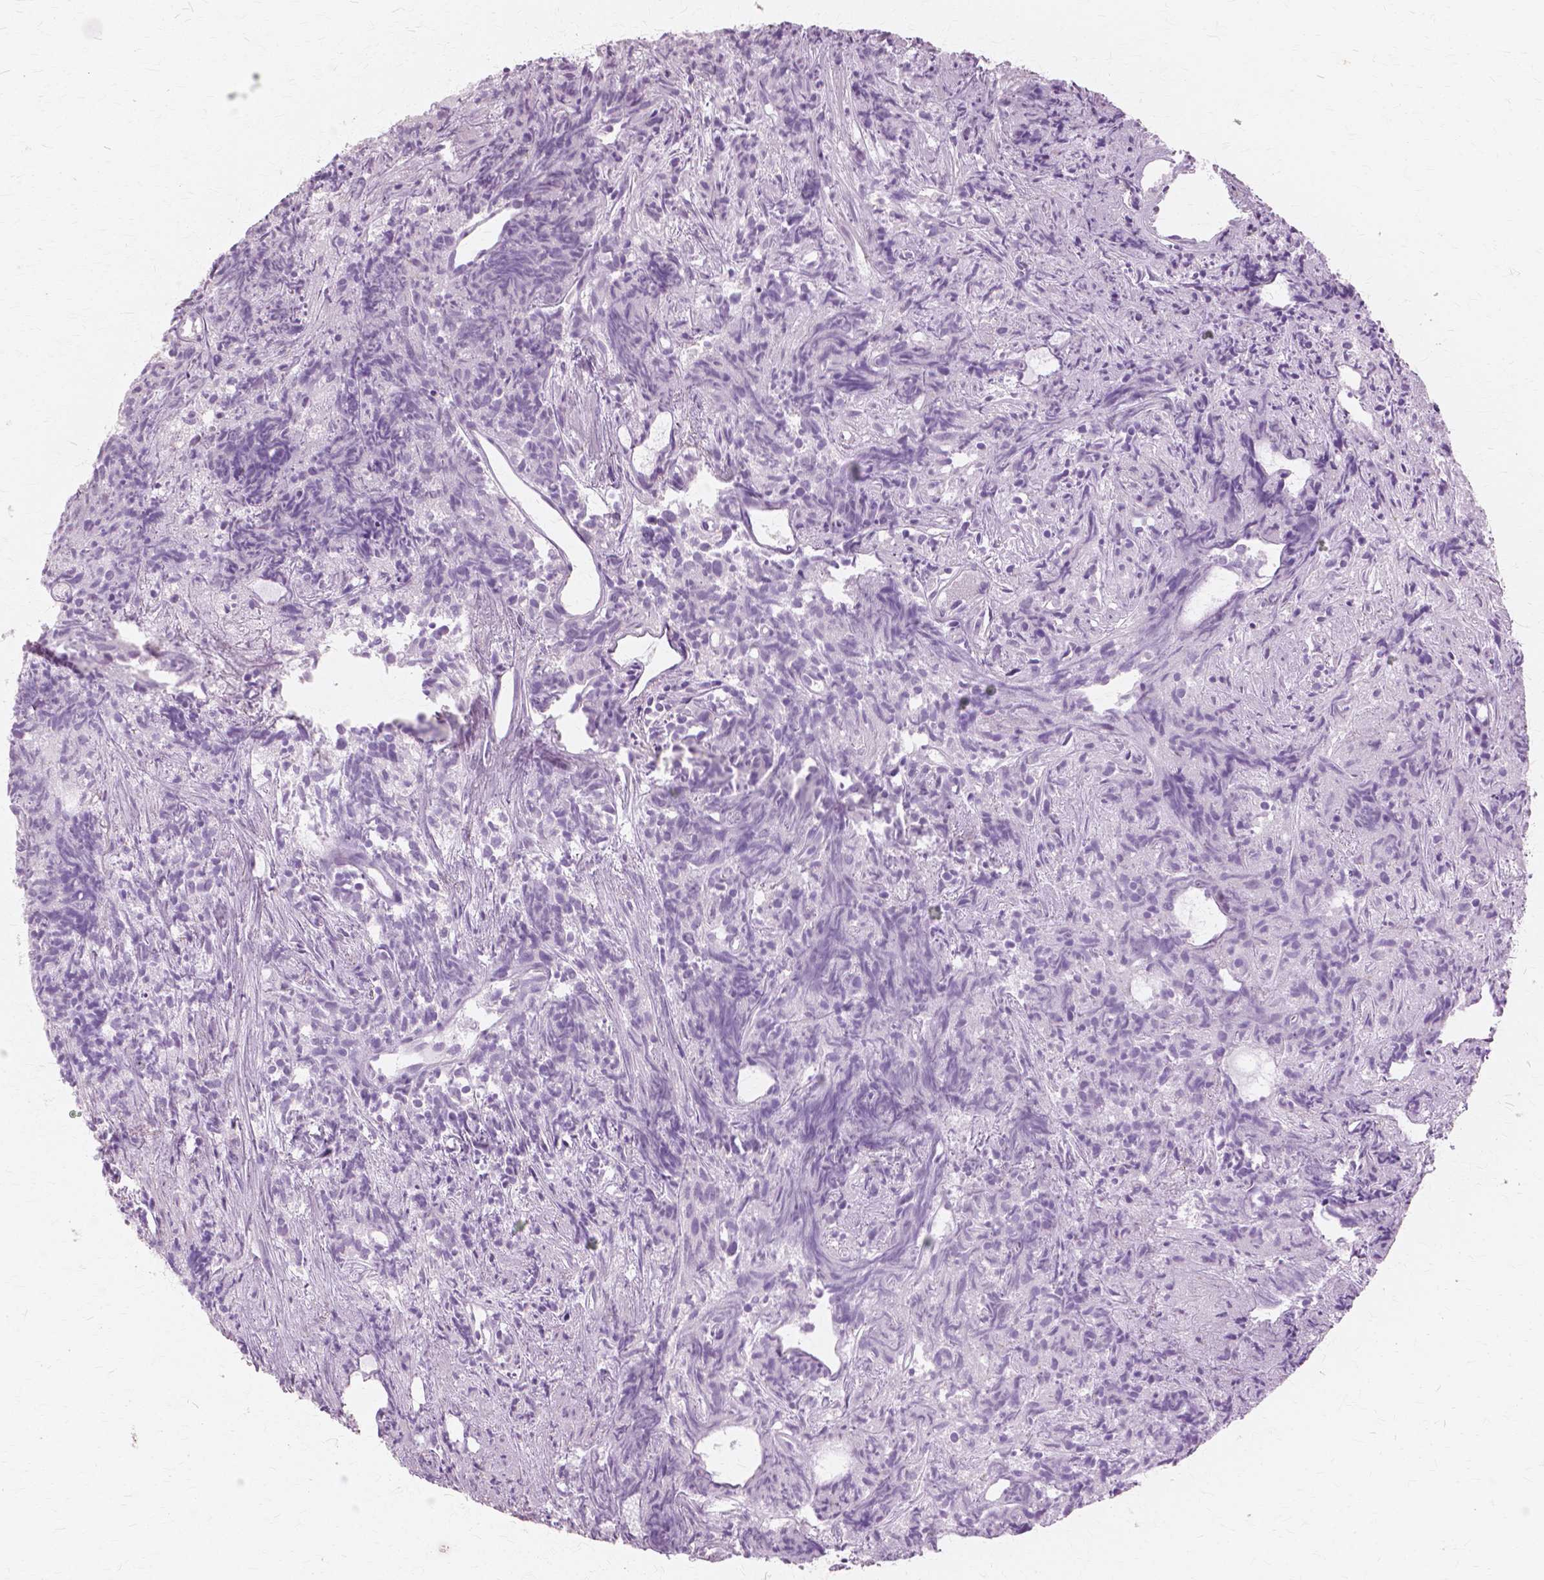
{"staining": {"intensity": "negative", "quantity": "none", "location": "none"}, "tissue": "prostate cancer", "cell_type": "Tumor cells", "image_type": "cancer", "snomed": [{"axis": "morphology", "description": "Adenocarcinoma, High grade"}, {"axis": "topography", "description": "Prostate"}], "caption": "The micrograph exhibits no staining of tumor cells in prostate cancer (adenocarcinoma (high-grade)).", "gene": "SFTPD", "patient": {"sex": "male", "age": 58}}